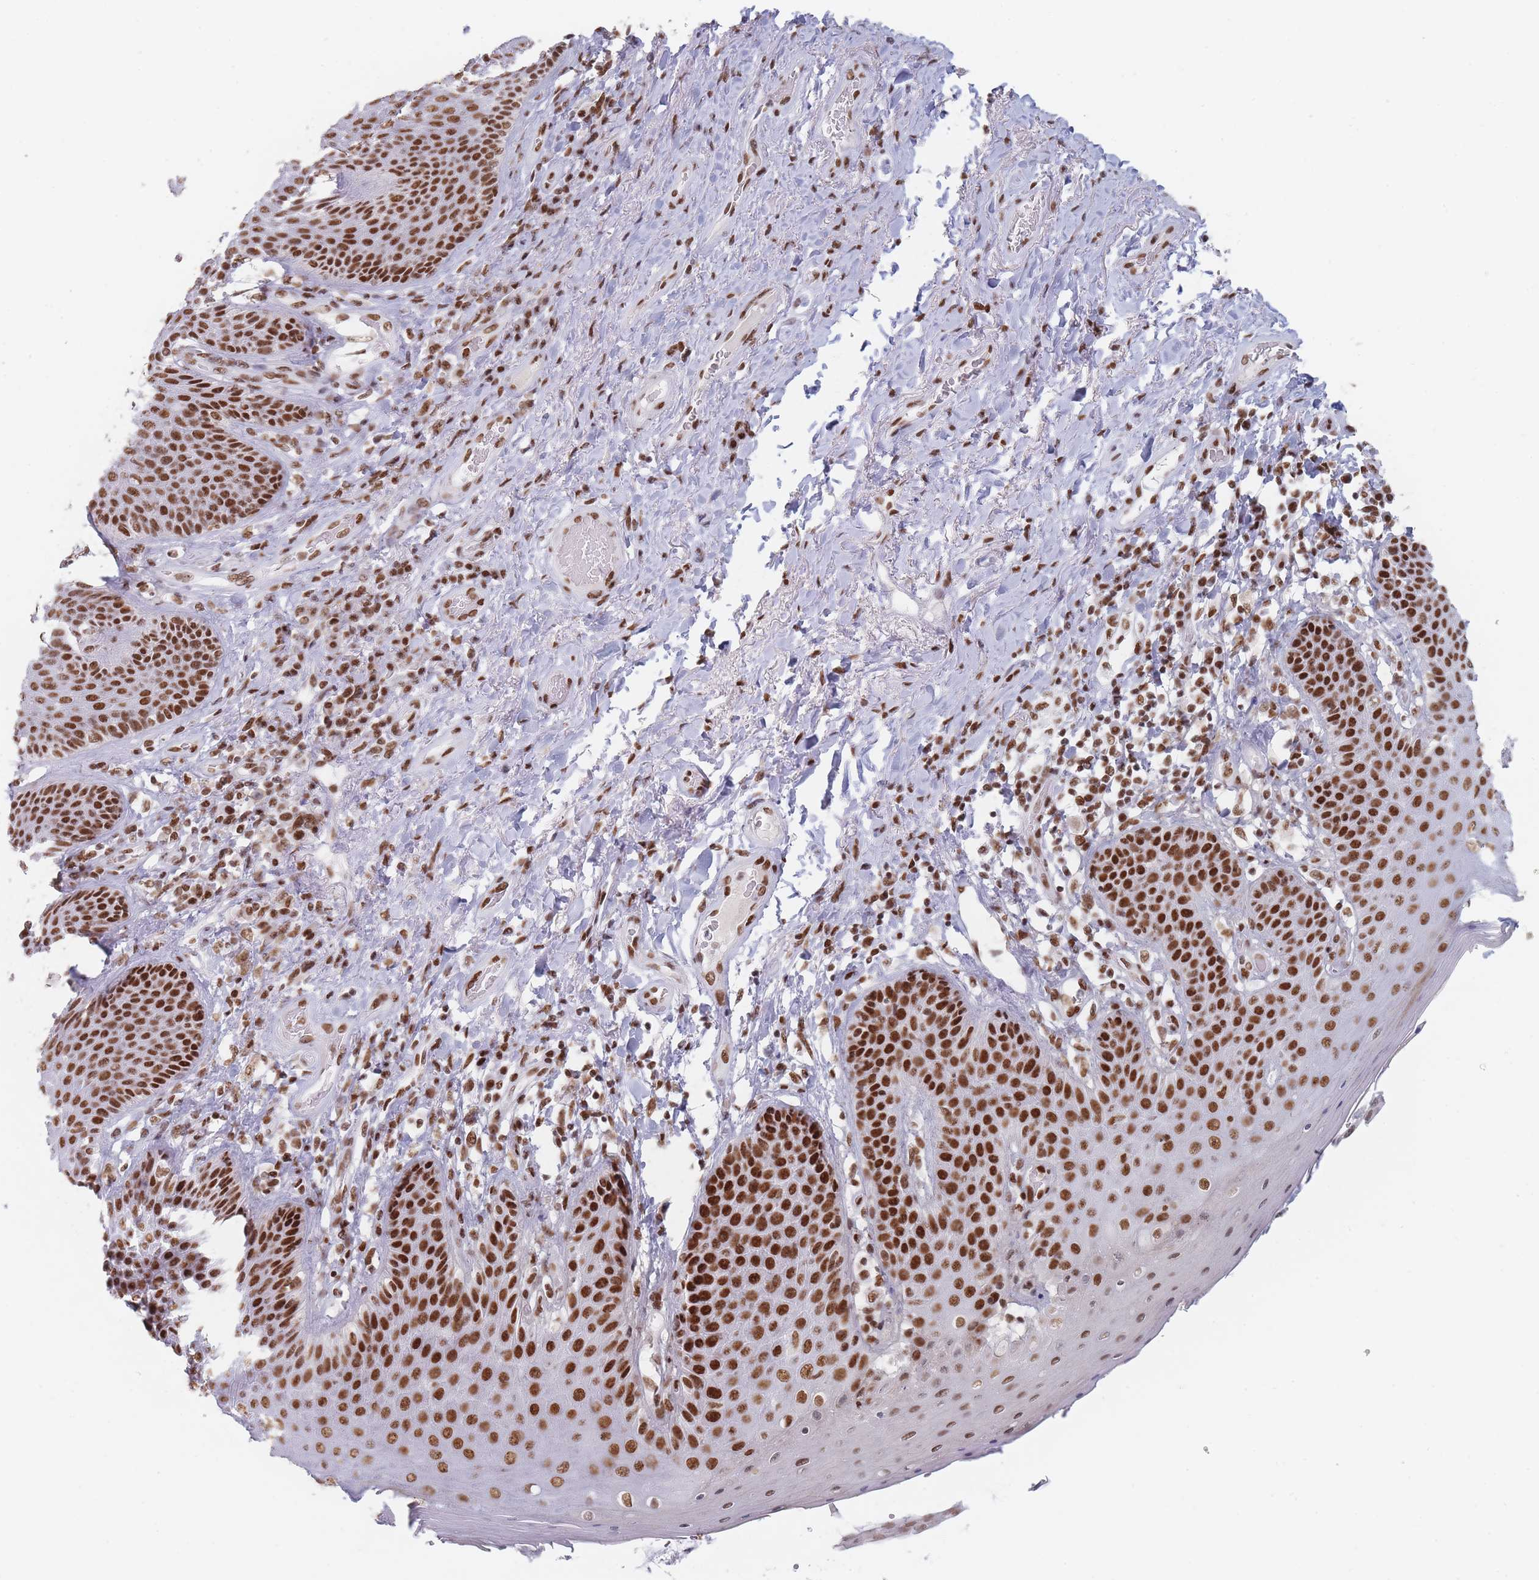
{"staining": {"intensity": "strong", "quantity": ">75%", "location": "nuclear"}, "tissue": "skin", "cell_type": "Epidermal cells", "image_type": "normal", "snomed": [{"axis": "morphology", "description": "Normal tissue, NOS"}, {"axis": "topography", "description": "Anal"}], "caption": "The immunohistochemical stain labels strong nuclear expression in epidermal cells of benign skin.", "gene": "SAFB2", "patient": {"sex": "female", "age": 89}}